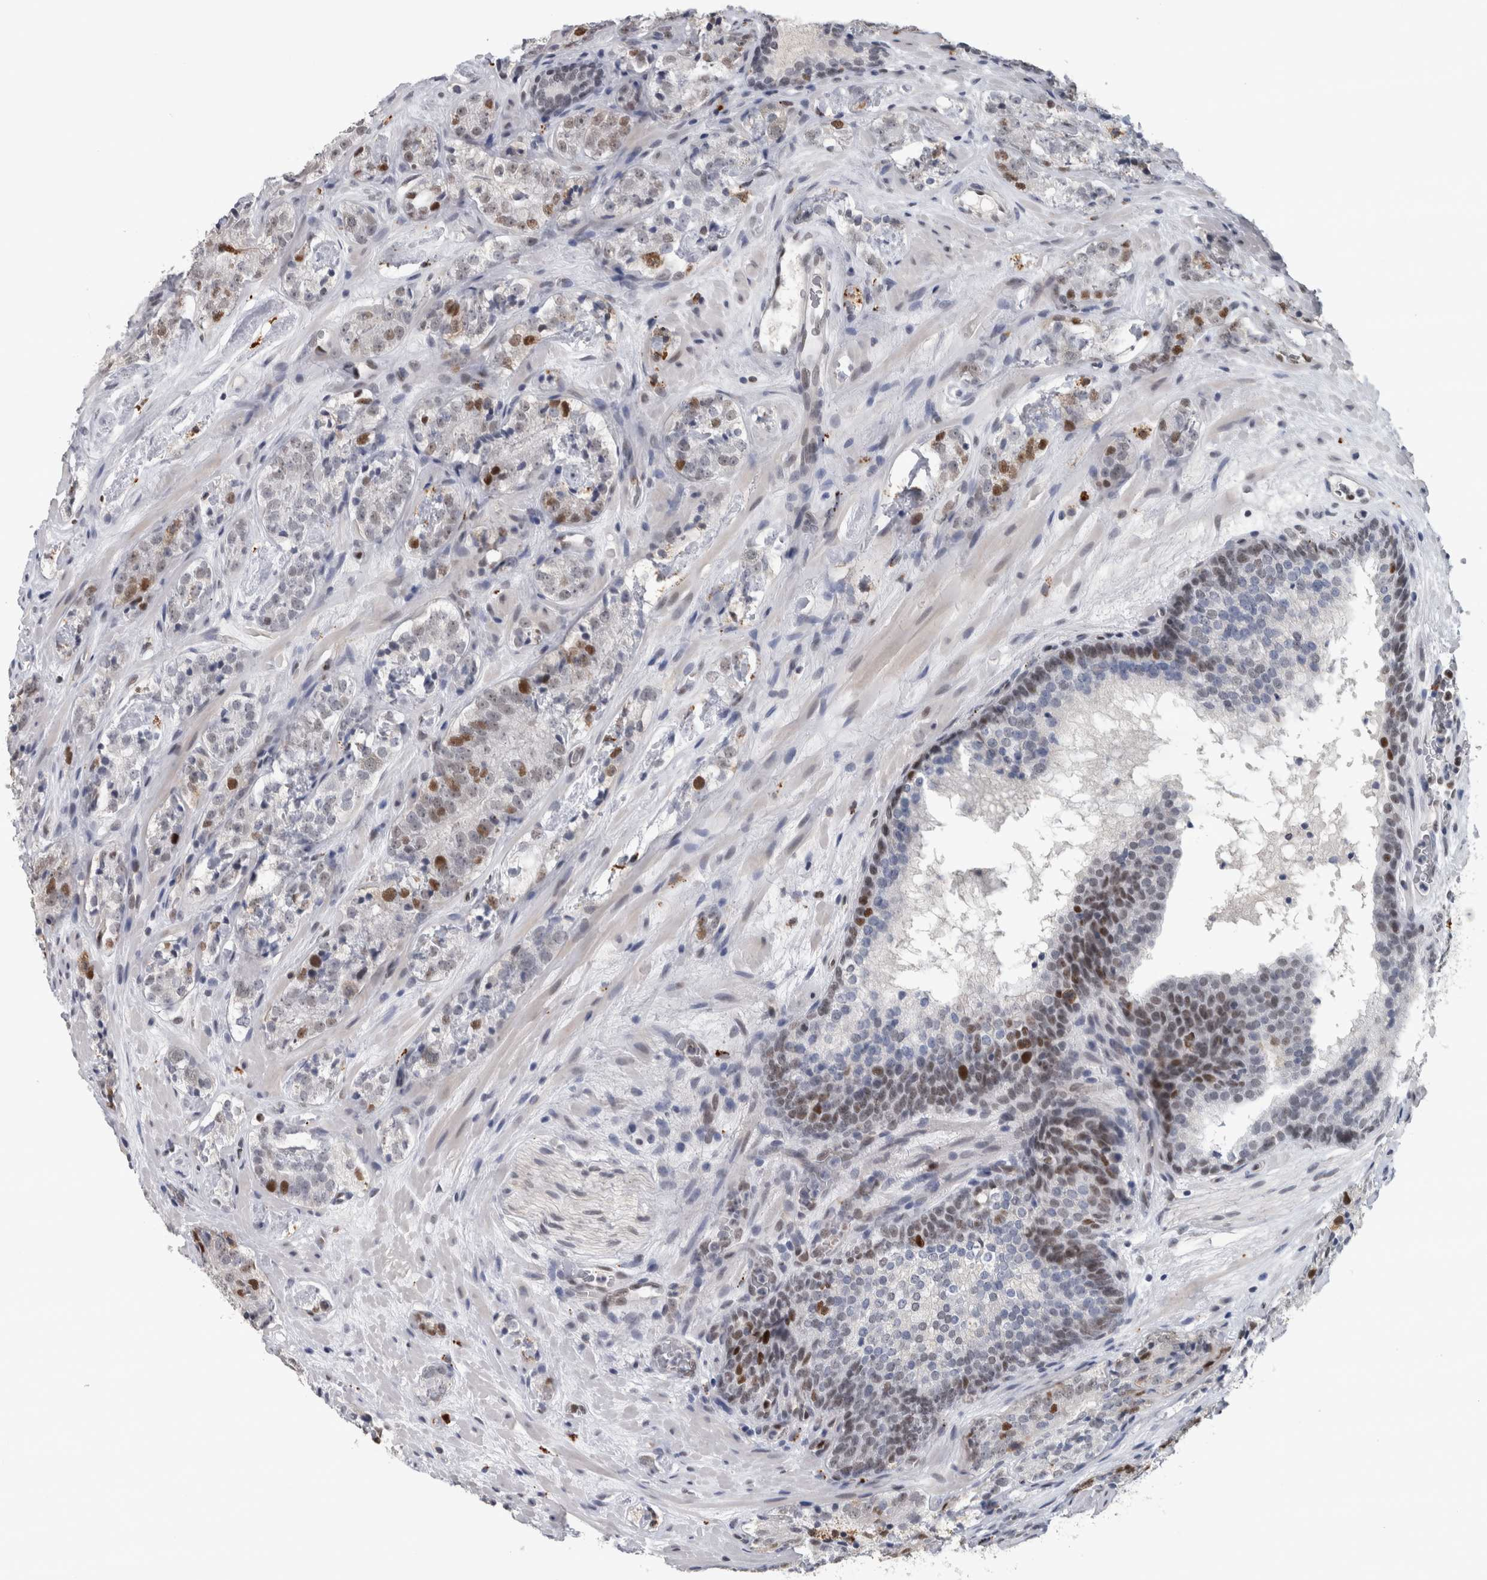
{"staining": {"intensity": "moderate", "quantity": "<25%", "location": "nuclear"}, "tissue": "prostate cancer", "cell_type": "Tumor cells", "image_type": "cancer", "snomed": [{"axis": "morphology", "description": "Adenocarcinoma, High grade"}, {"axis": "topography", "description": "Prostate"}], "caption": "Immunohistochemistry histopathology image of human adenocarcinoma (high-grade) (prostate) stained for a protein (brown), which reveals low levels of moderate nuclear staining in about <25% of tumor cells.", "gene": "POLD2", "patient": {"sex": "male", "age": 56}}